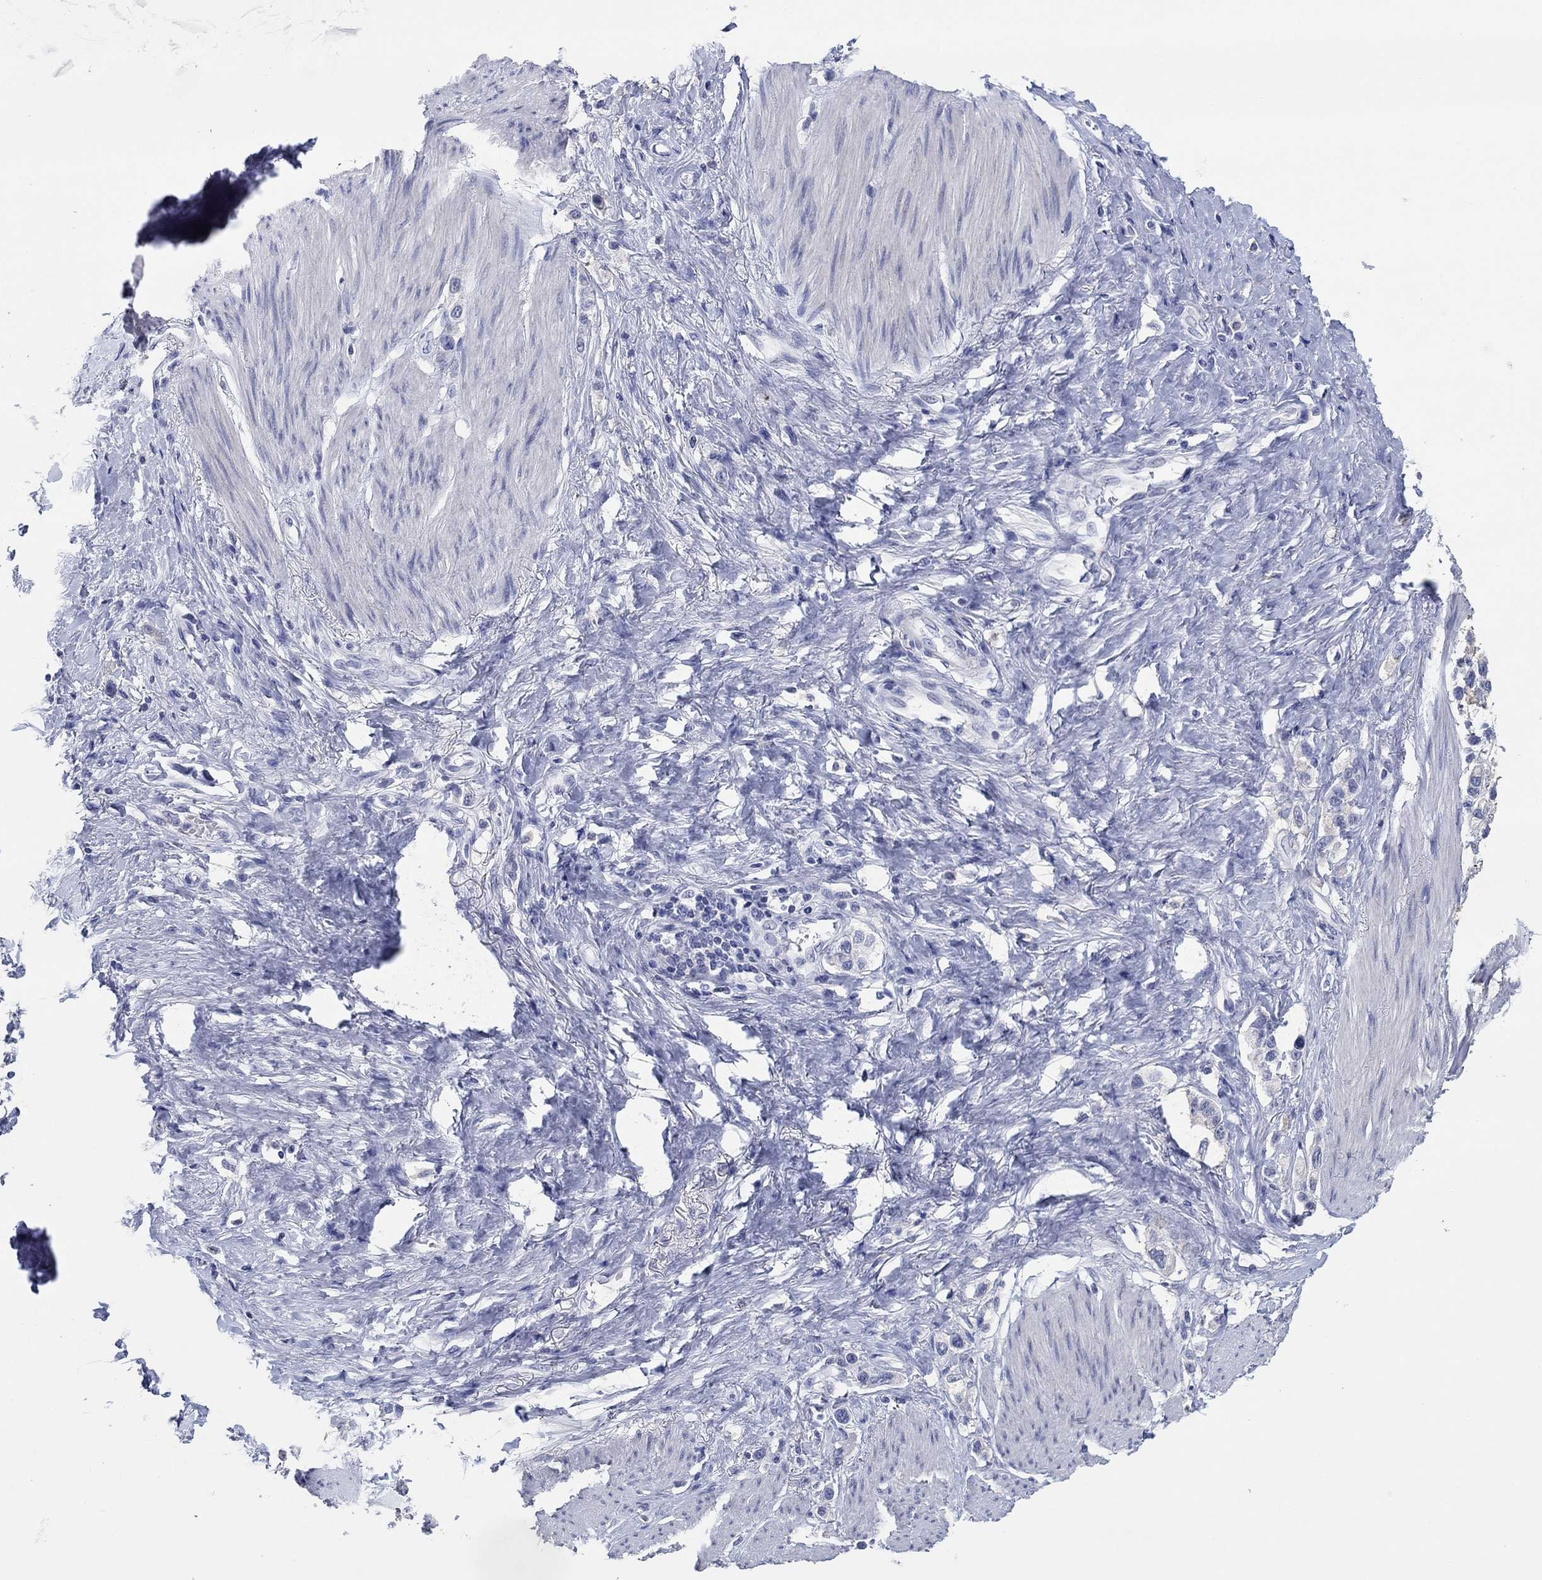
{"staining": {"intensity": "negative", "quantity": "none", "location": "none"}, "tissue": "stomach cancer", "cell_type": "Tumor cells", "image_type": "cancer", "snomed": [{"axis": "morphology", "description": "Normal tissue, NOS"}, {"axis": "morphology", "description": "Adenocarcinoma, NOS"}, {"axis": "morphology", "description": "Adenocarcinoma, High grade"}, {"axis": "topography", "description": "Stomach, upper"}, {"axis": "topography", "description": "Stomach"}], "caption": "This is an immunohistochemistry (IHC) micrograph of stomach cancer (adenocarcinoma). There is no positivity in tumor cells.", "gene": "POU5F1", "patient": {"sex": "female", "age": 65}}